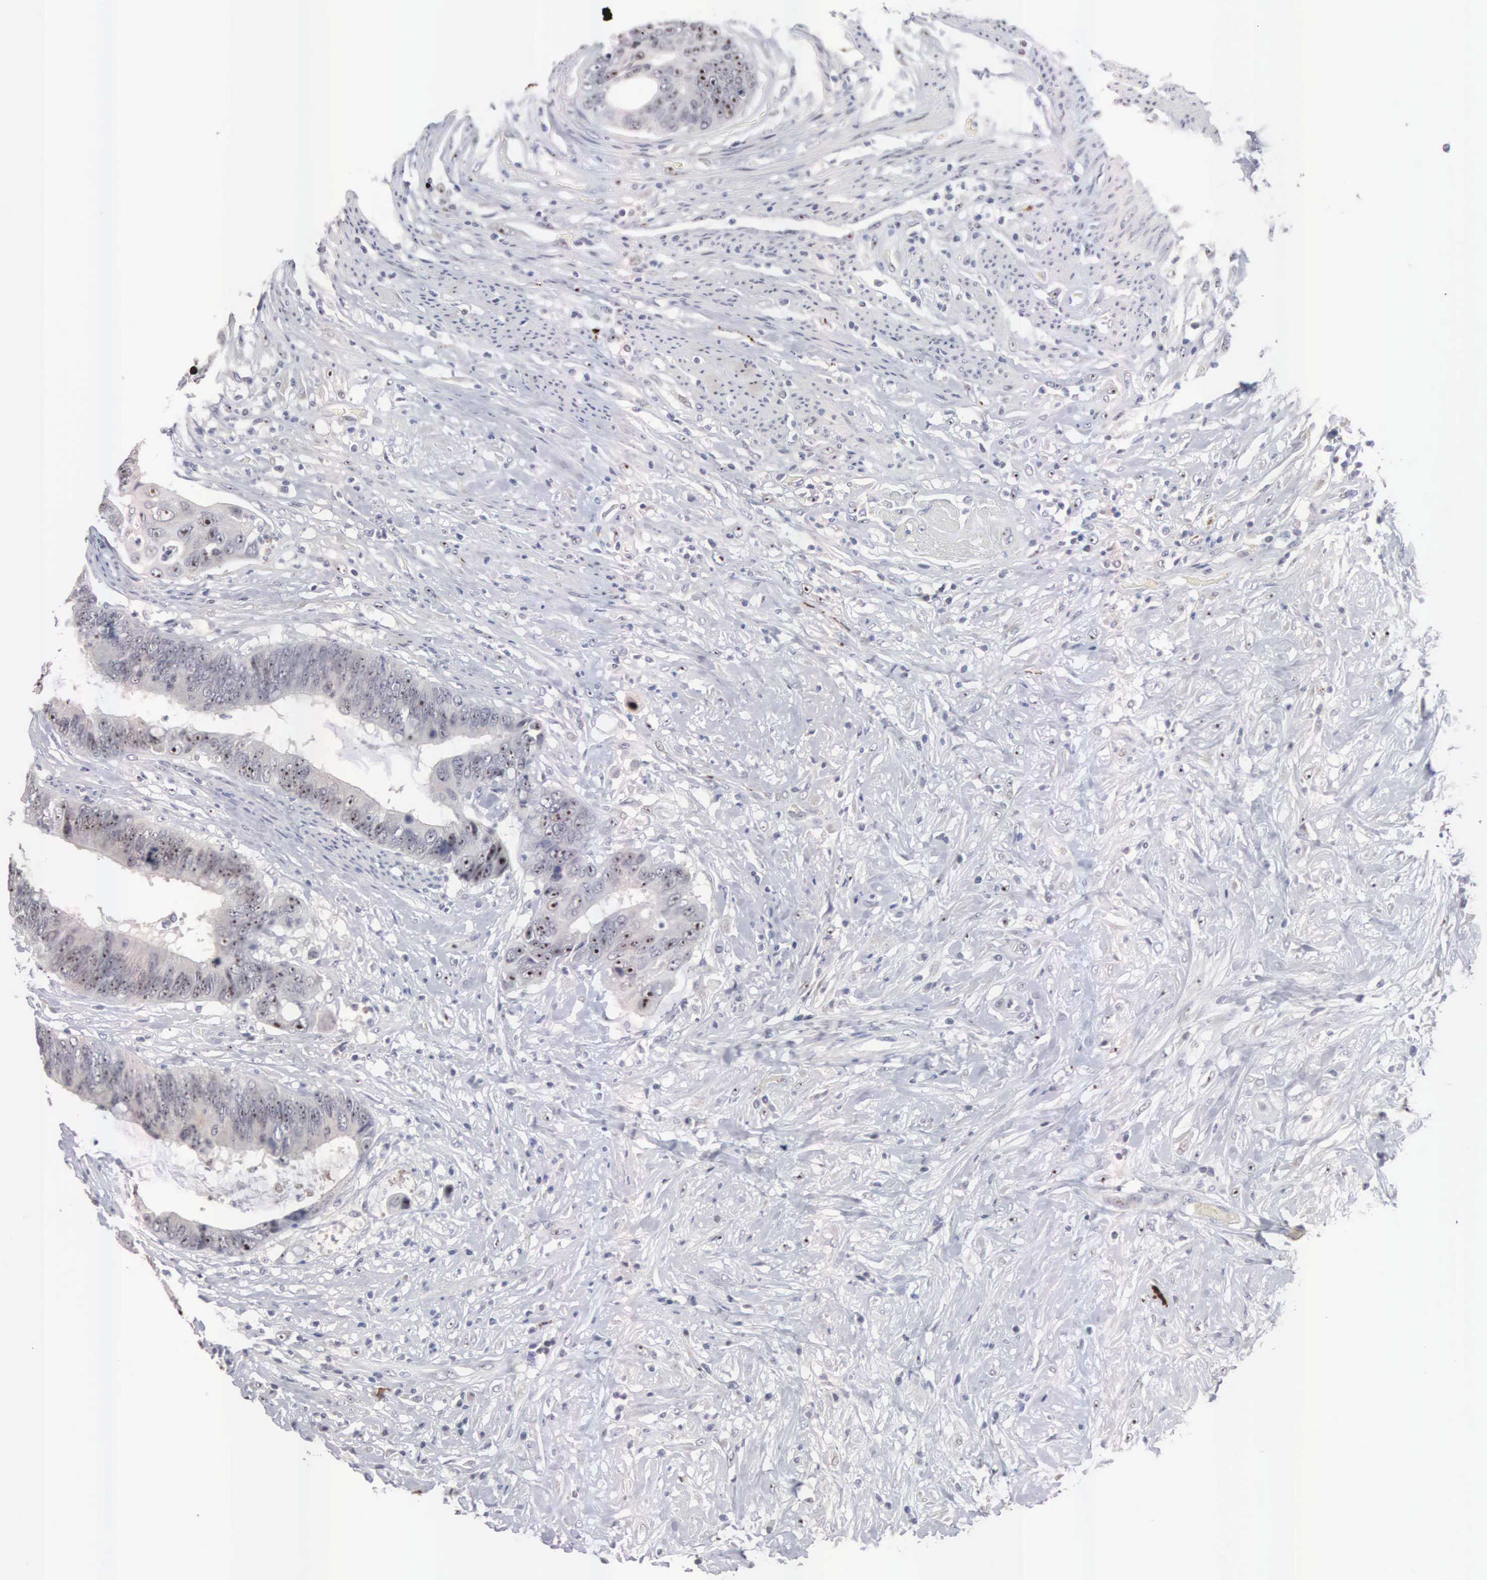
{"staining": {"intensity": "negative", "quantity": "none", "location": "none"}, "tissue": "colorectal cancer", "cell_type": "Tumor cells", "image_type": "cancer", "snomed": [{"axis": "morphology", "description": "Adenocarcinoma, NOS"}, {"axis": "topography", "description": "Rectum"}], "caption": "High power microscopy micrograph of an immunohistochemistry (IHC) histopathology image of colorectal cancer (adenocarcinoma), revealing no significant positivity in tumor cells.", "gene": "ACOT4", "patient": {"sex": "female", "age": 65}}